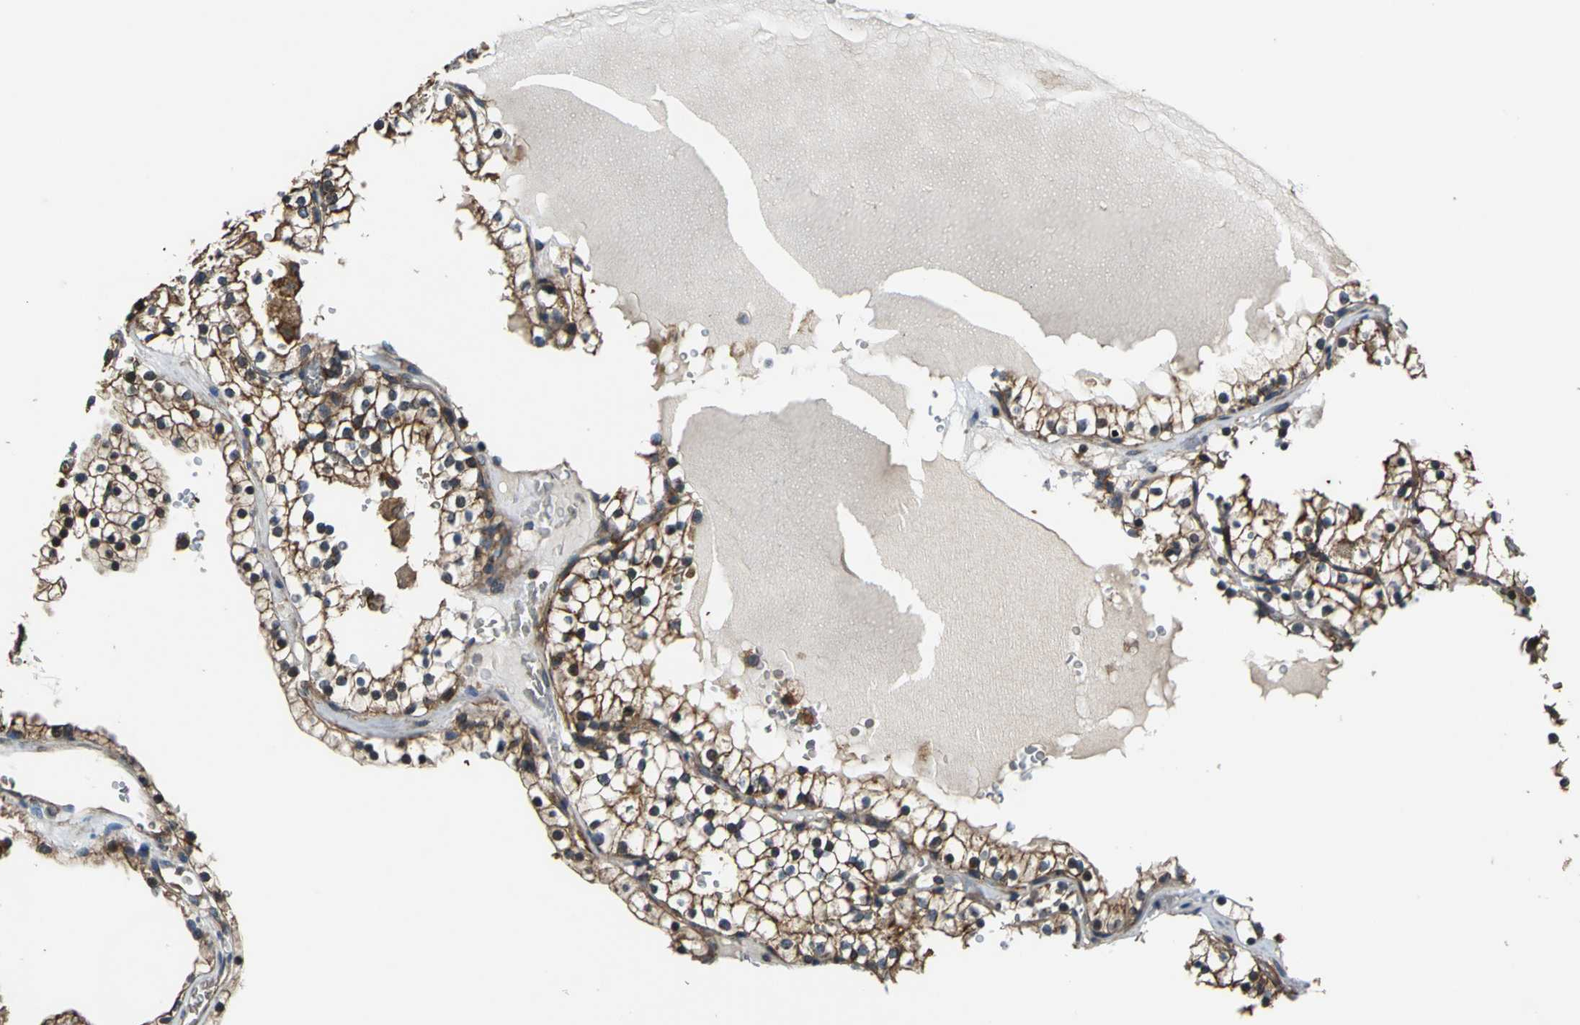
{"staining": {"intensity": "strong", "quantity": ">75%", "location": "cytoplasmic/membranous,nuclear"}, "tissue": "renal cancer", "cell_type": "Tumor cells", "image_type": "cancer", "snomed": [{"axis": "morphology", "description": "Adenocarcinoma, NOS"}, {"axis": "topography", "description": "Kidney"}], "caption": "IHC micrograph of neoplastic tissue: renal adenocarcinoma stained using IHC exhibits high levels of strong protein expression localized specifically in the cytoplasmic/membranous and nuclear of tumor cells, appearing as a cytoplasmic/membranous and nuclear brown color.", "gene": "PARVA", "patient": {"sex": "female", "age": 41}}